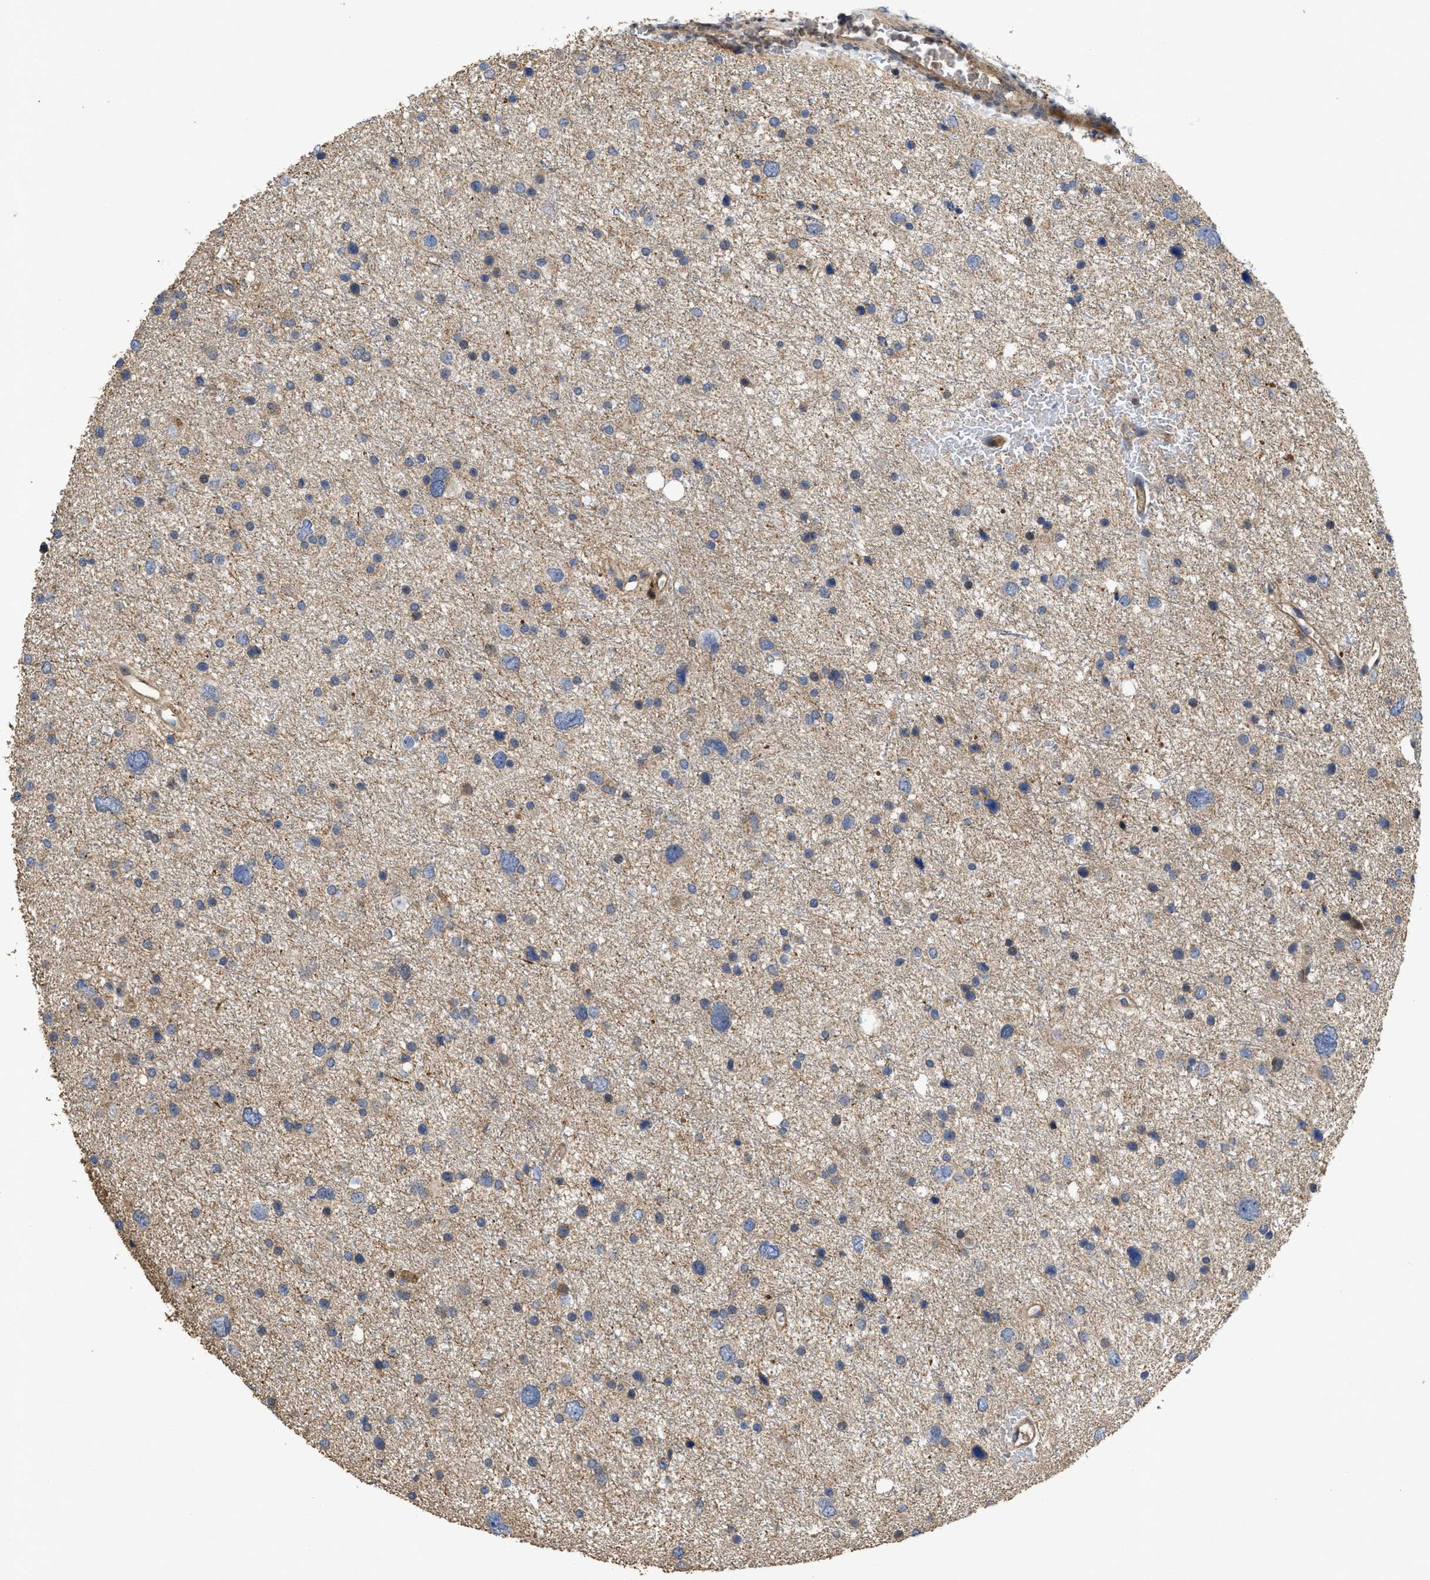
{"staining": {"intensity": "weak", "quantity": "<25%", "location": "cytoplasmic/membranous"}, "tissue": "glioma", "cell_type": "Tumor cells", "image_type": "cancer", "snomed": [{"axis": "morphology", "description": "Glioma, malignant, Low grade"}, {"axis": "topography", "description": "Brain"}], "caption": "There is no significant expression in tumor cells of glioma.", "gene": "CBR3", "patient": {"sex": "female", "age": 37}}